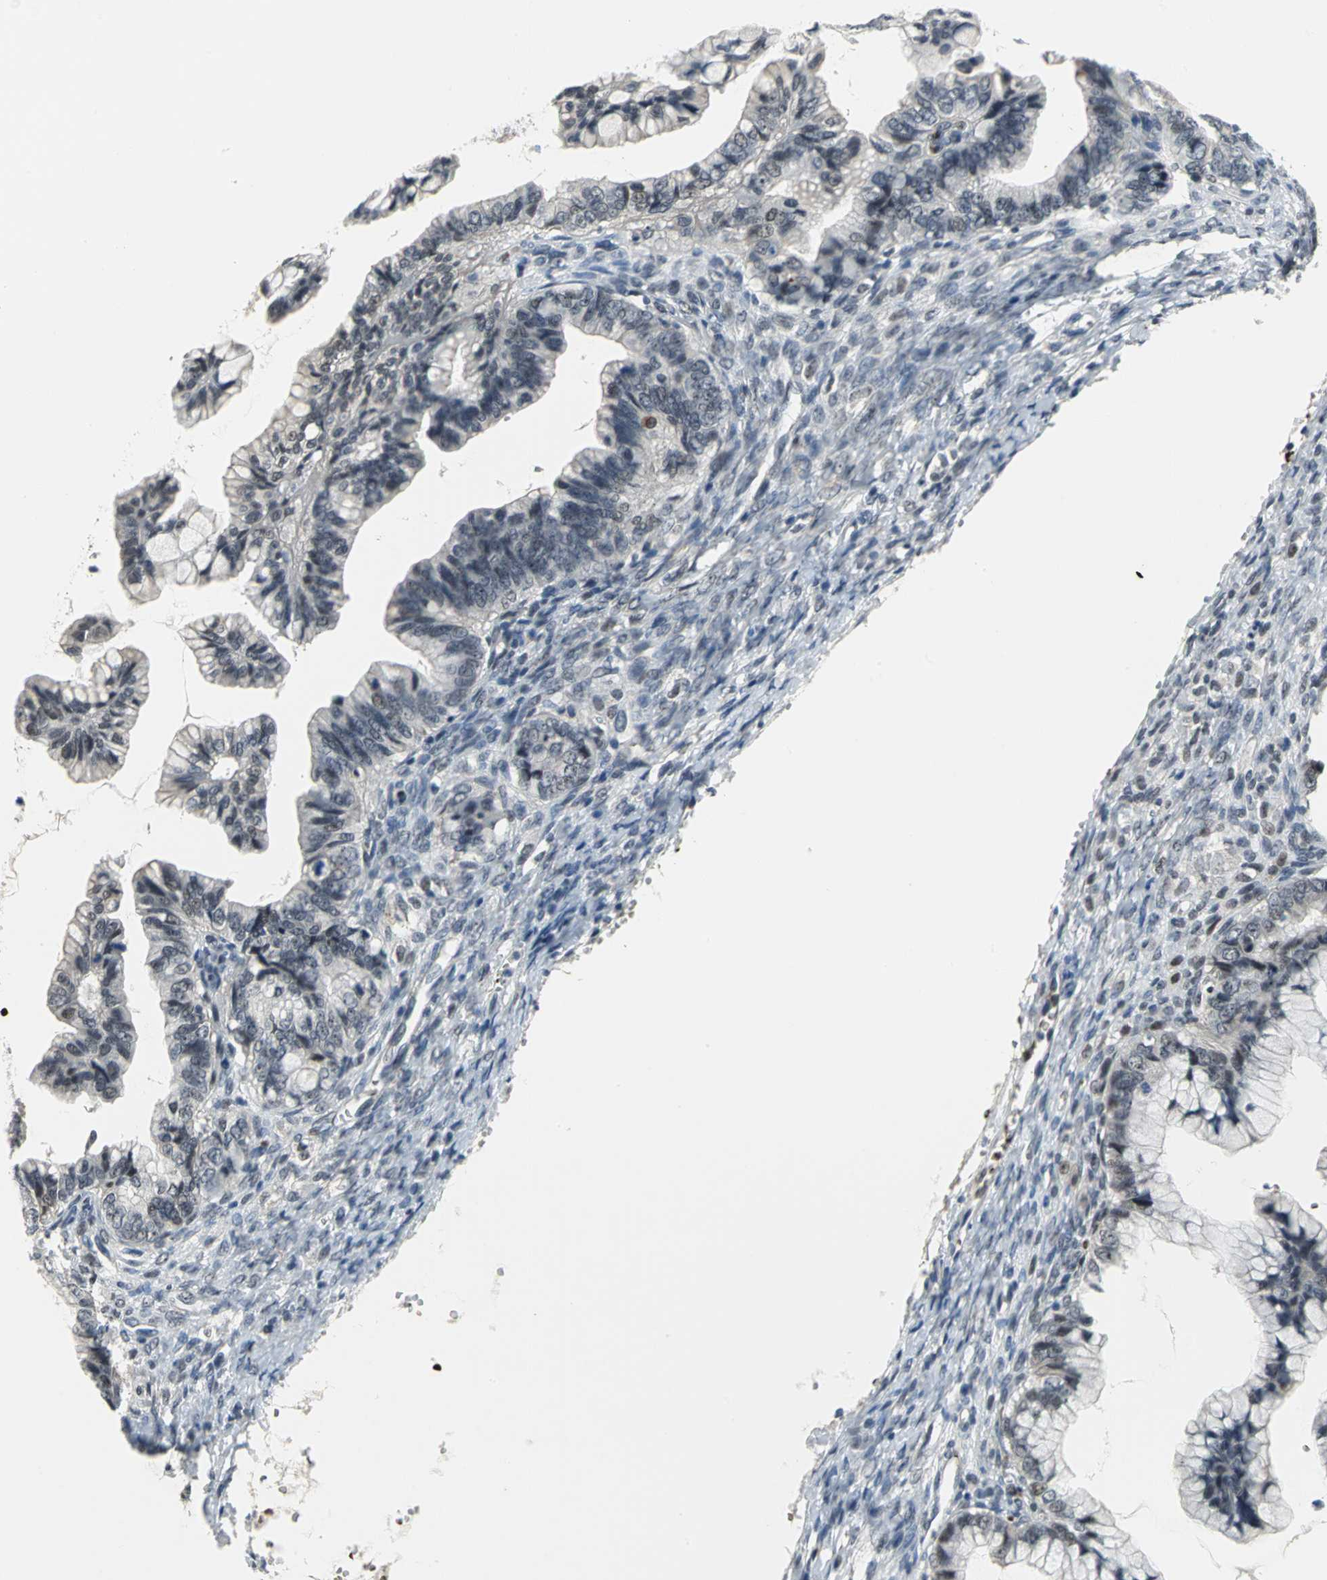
{"staining": {"intensity": "moderate", "quantity": ">75%", "location": "nuclear"}, "tissue": "ovarian cancer", "cell_type": "Tumor cells", "image_type": "cancer", "snomed": [{"axis": "morphology", "description": "Cystadenocarcinoma, mucinous, NOS"}, {"axis": "topography", "description": "Ovary"}], "caption": "There is medium levels of moderate nuclear staining in tumor cells of mucinous cystadenocarcinoma (ovarian), as demonstrated by immunohistochemical staining (brown color).", "gene": "GLI3", "patient": {"sex": "female", "age": 36}}